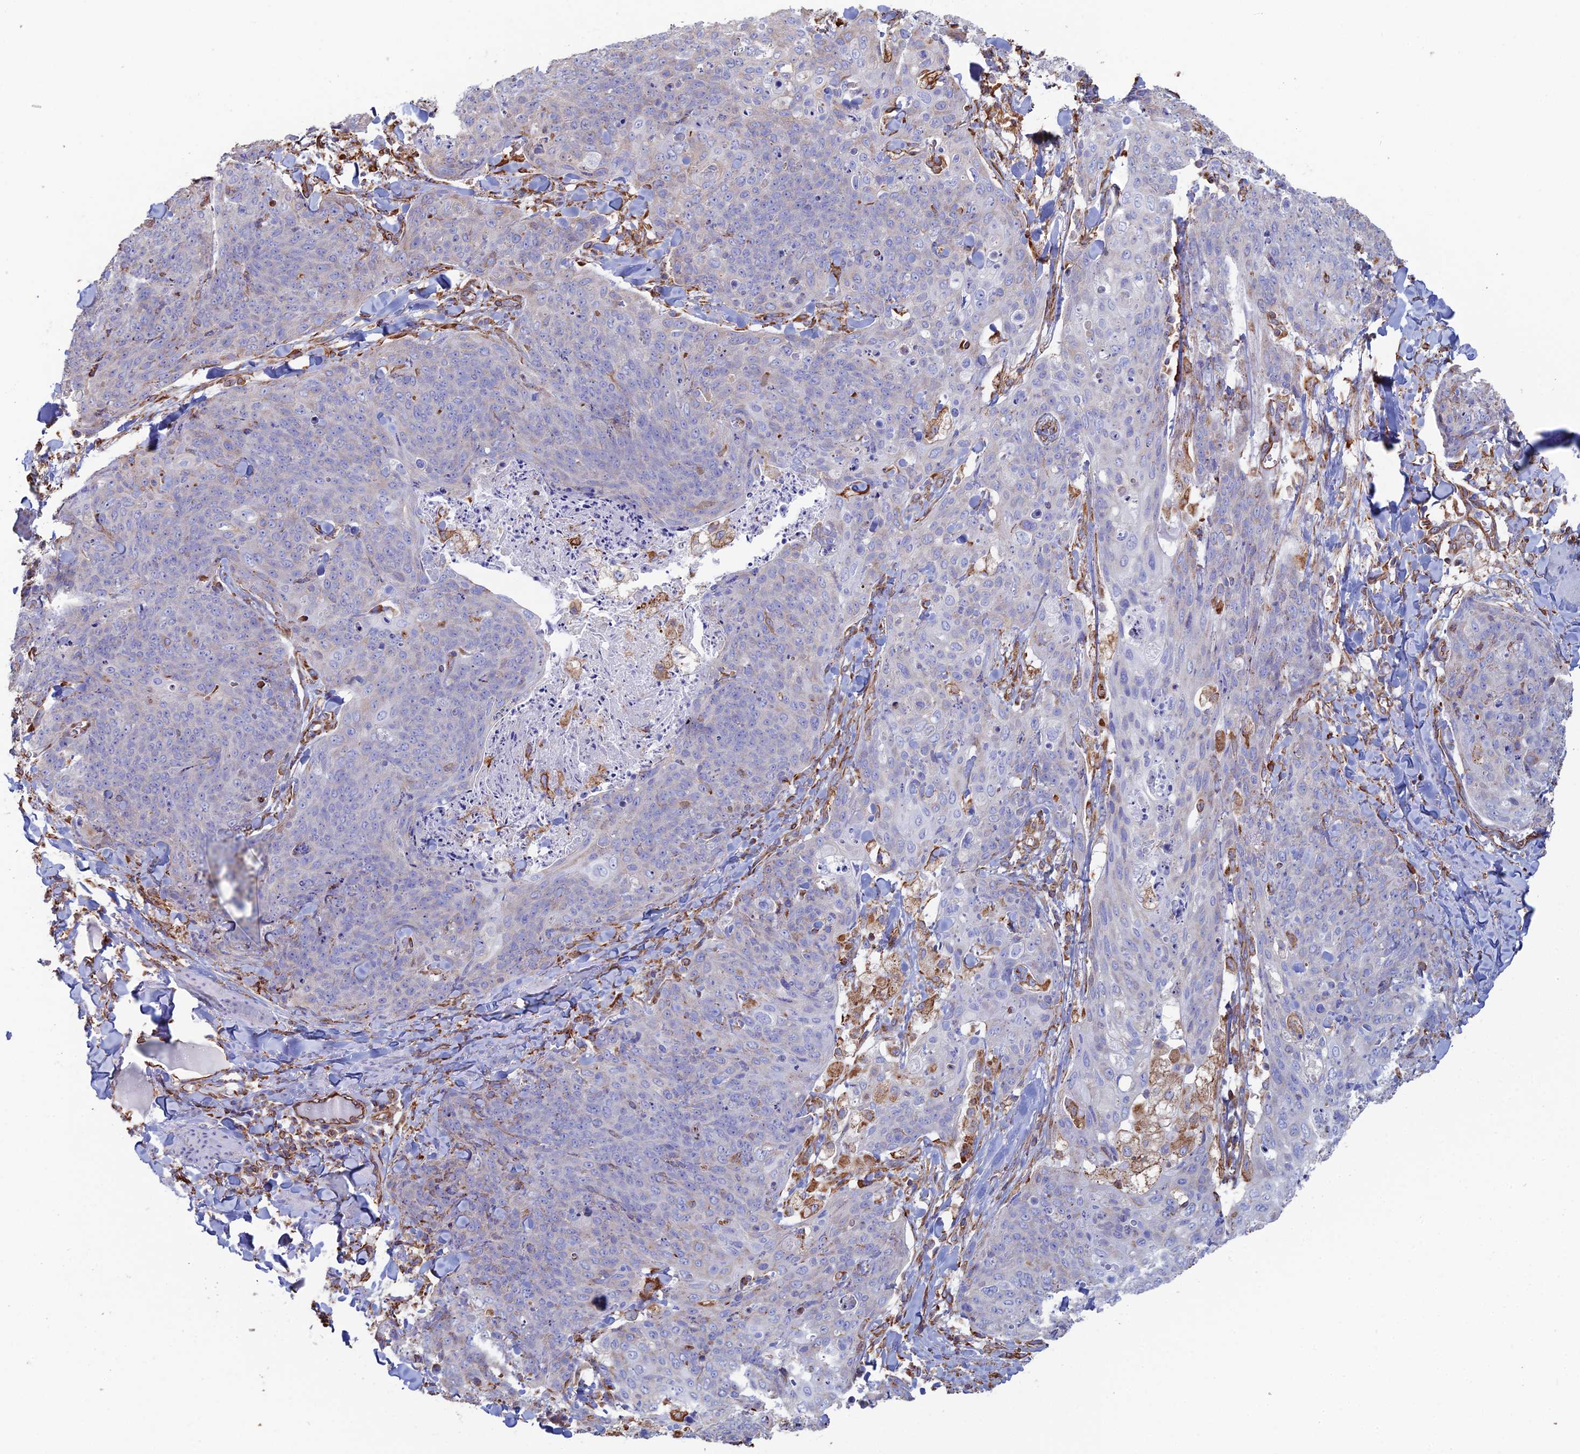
{"staining": {"intensity": "negative", "quantity": "none", "location": "none"}, "tissue": "skin cancer", "cell_type": "Tumor cells", "image_type": "cancer", "snomed": [{"axis": "morphology", "description": "Squamous cell carcinoma, NOS"}, {"axis": "topography", "description": "Skin"}, {"axis": "topography", "description": "Vulva"}], "caption": "High power microscopy histopathology image of an immunohistochemistry (IHC) photomicrograph of skin cancer, revealing no significant expression in tumor cells.", "gene": "CLVS2", "patient": {"sex": "female", "age": 85}}